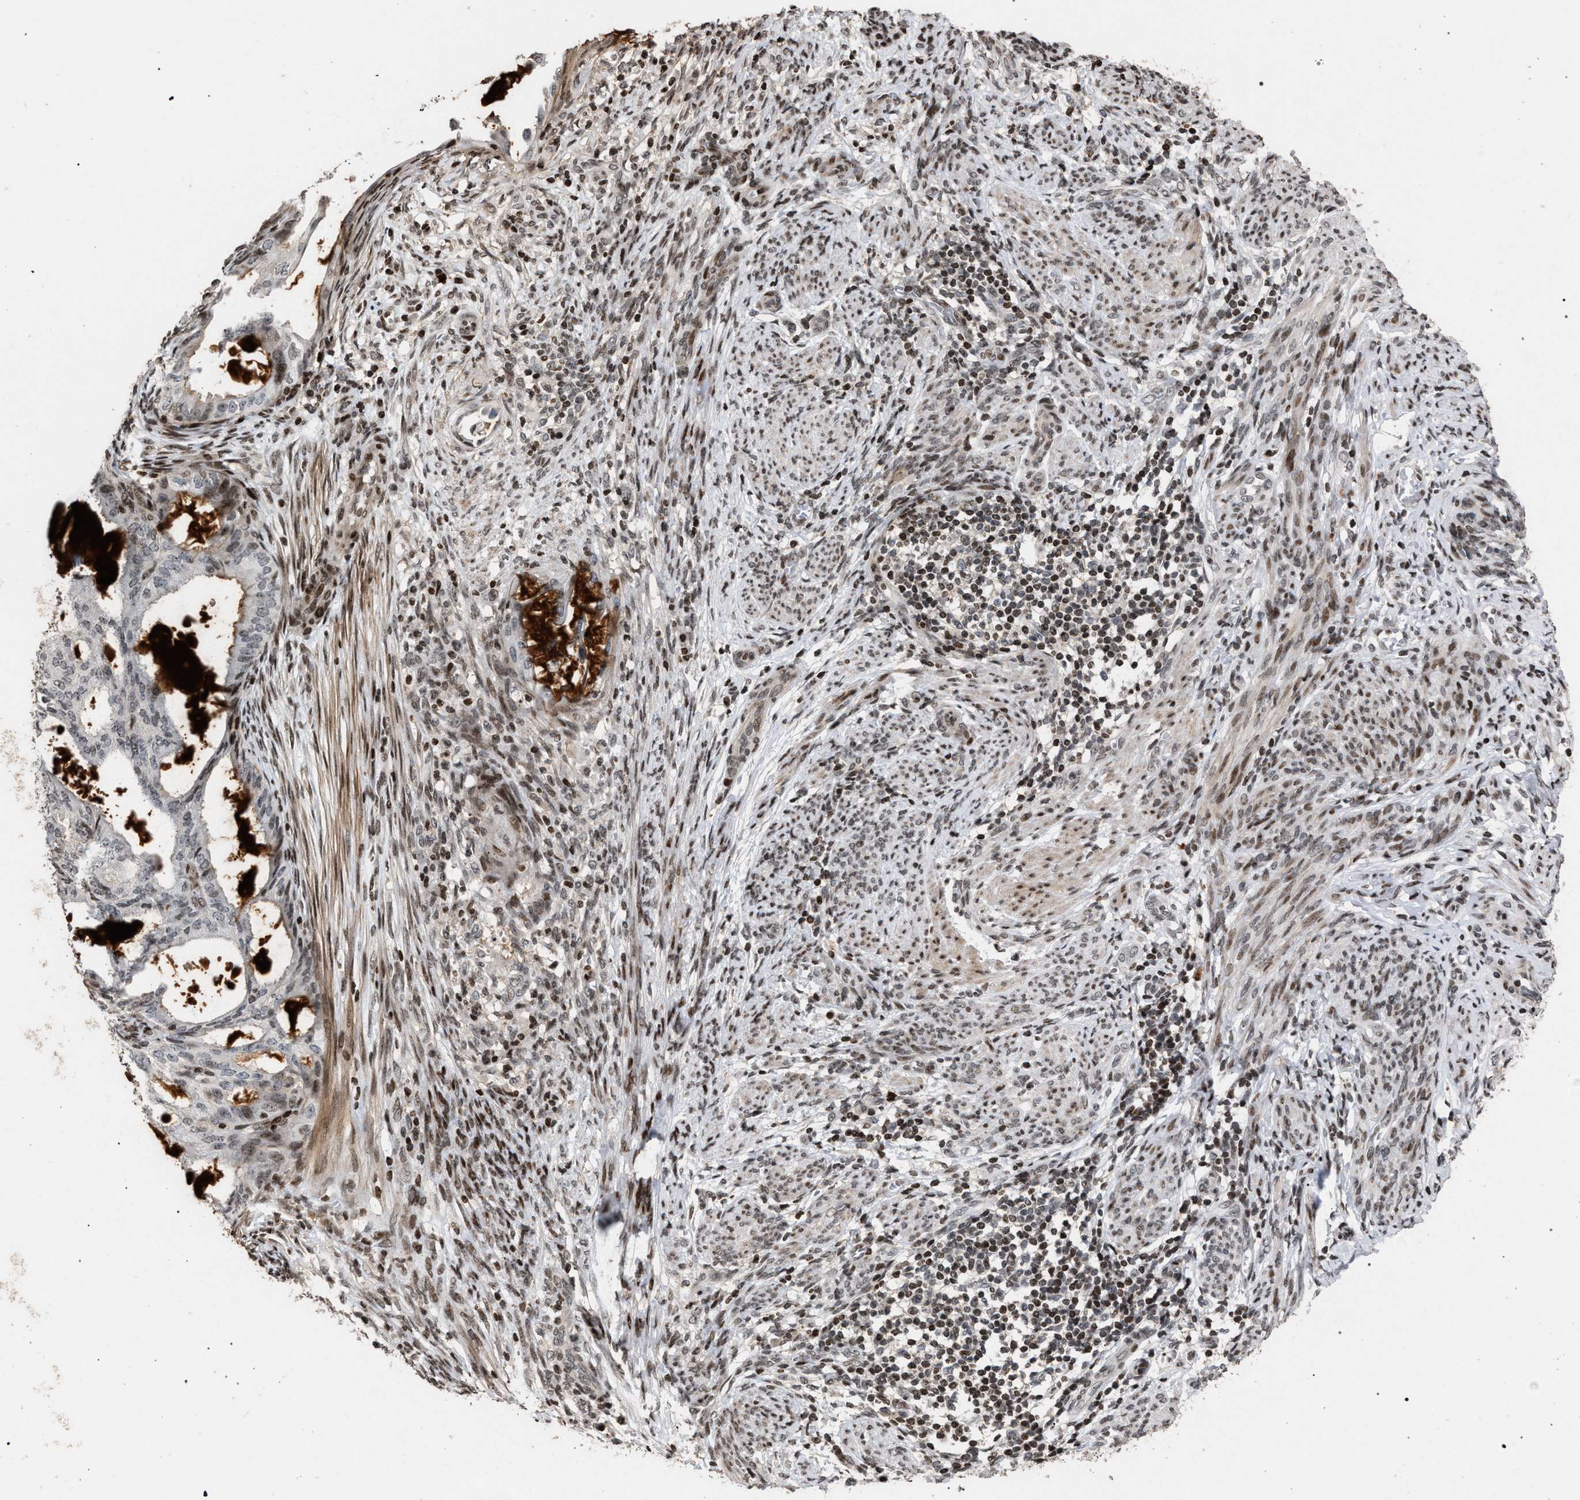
{"staining": {"intensity": "weak", "quantity": "25%-75%", "location": "nuclear"}, "tissue": "endometrial cancer", "cell_type": "Tumor cells", "image_type": "cancer", "snomed": [{"axis": "morphology", "description": "Adenocarcinoma, NOS"}, {"axis": "topography", "description": "Endometrium"}], "caption": "Brown immunohistochemical staining in human adenocarcinoma (endometrial) displays weak nuclear positivity in about 25%-75% of tumor cells. (Brightfield microscopy of DAB IHC at high magnification).", "gene": "FOXD3", "patient": {"sex": "female", "age": 58}}